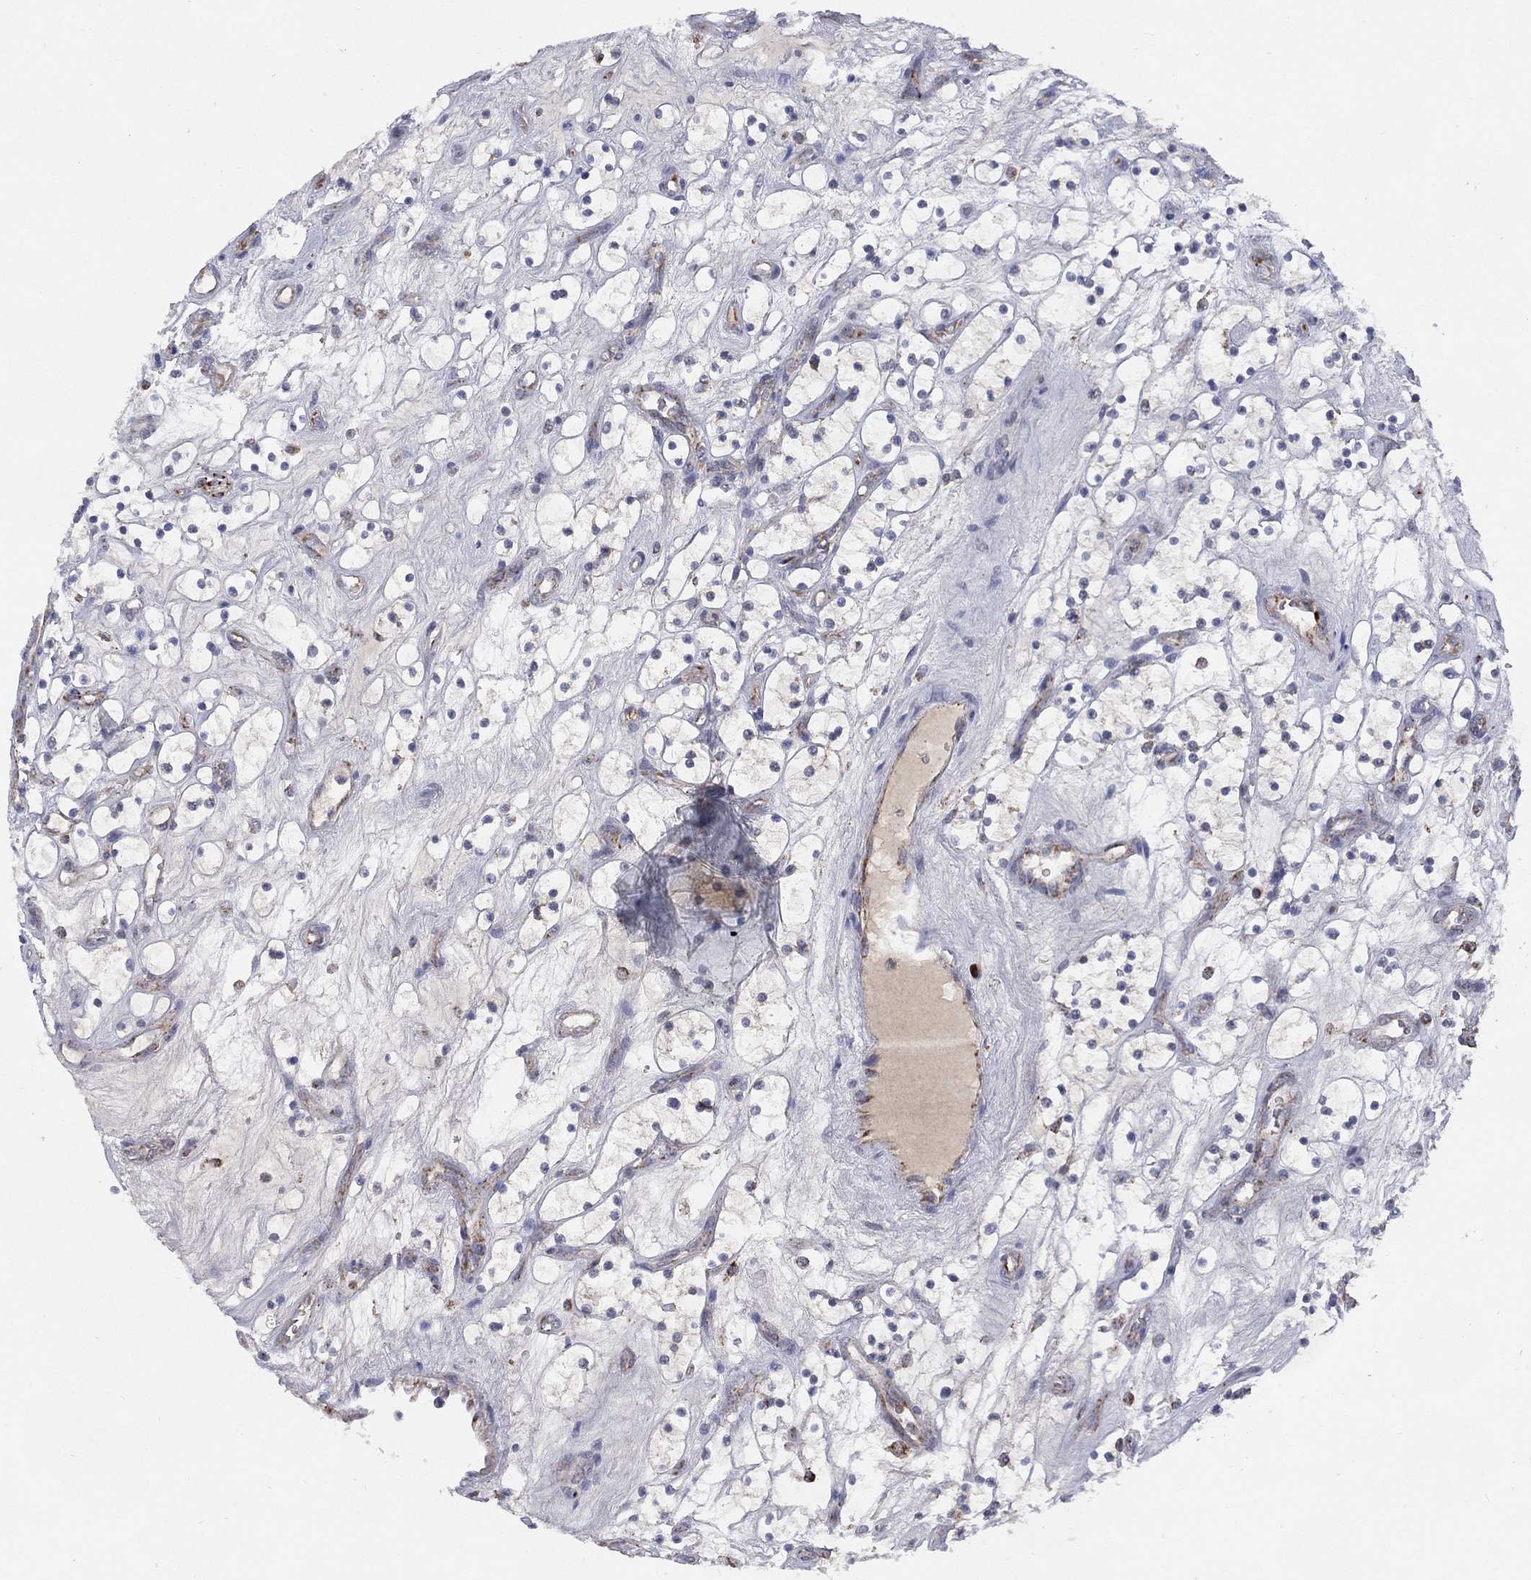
{"staining": {"intensity": "negative", "quantity": "none", "location": "none"}, "tissue": "renal cancer", "cell_type": "Tumor cells", "image_type": "cancer", "snomed": [{"axis": "morphology", "description": "Adenocarcinoma, NOS"}, {"axis": "topography", "description": "Kidney"}], "caption": "High magnification brightfield microscopy of adenocarcinoma (renal) stained with DAB (3,3'-diaminobenzidine) (brown) and counterstained with hematoxylin (blue): tumor cells show no significant positivity. (Brightfield microscopy of DAB immunohistochemistry at high magnification).", "gene": "PPP2R5A", "patient": {"sex": "female", "age": 69}}